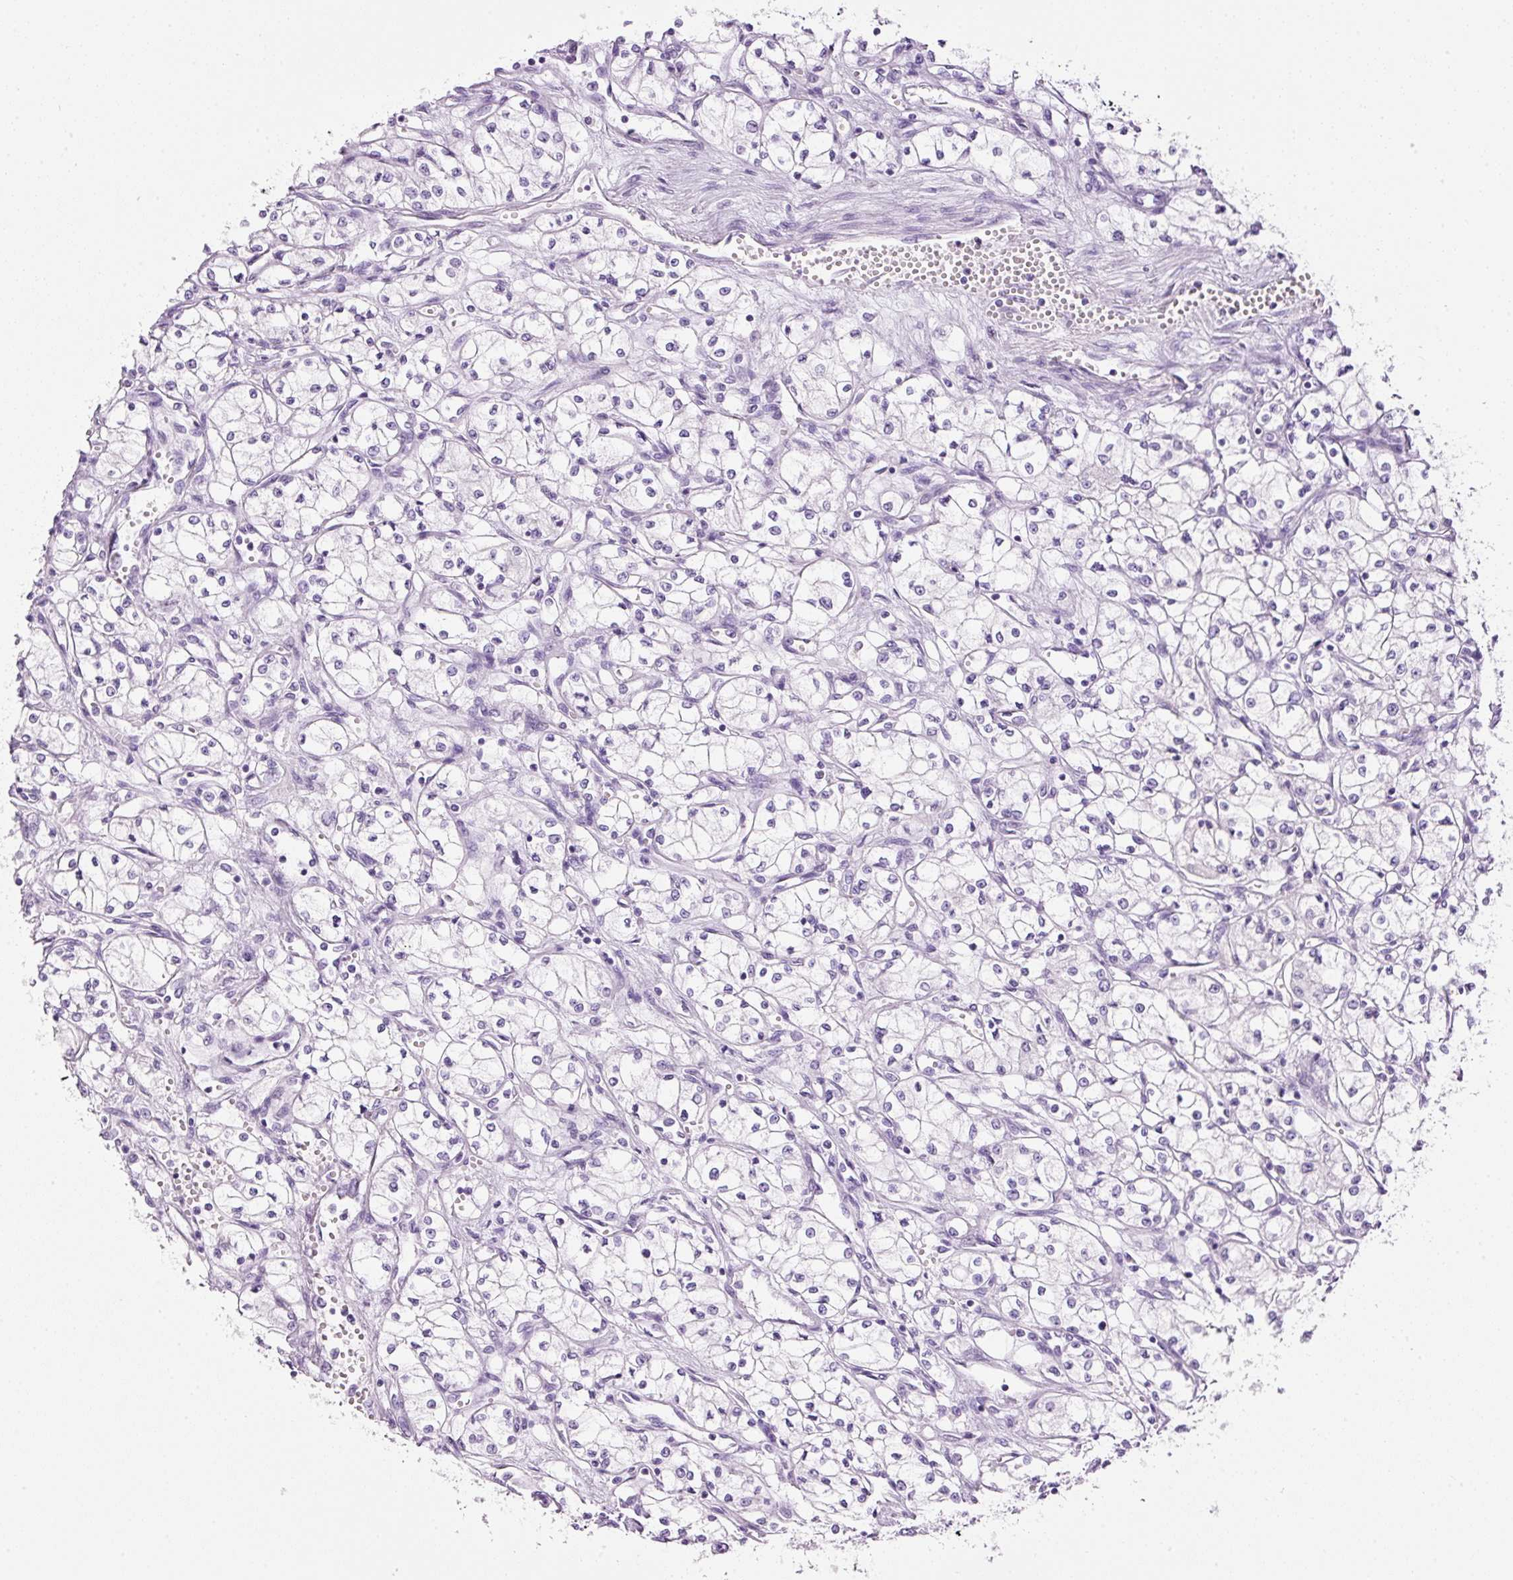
{"staining": {"intensity": "negative", "quantity": "none", "location": "none"}, "tissue": "renal cancer", "cell_type": "Tumor cells", "image_type": "cancer", "snomed": [{"axis": "morphology", "description": "Normal tissue, NOS"}, {"axis": "morphology", "description": "Adenocarcinoma, NOS"}, {"axis": "topography", "description": "Kidney"}], "caption": "Immunohistochemistry (IHC) micrograph of renal cancer stained for a protein (brown), which exhibits no staining in tumor cells.", "gene": "BSND", "patient": {"sex": "male", "age": 59}}